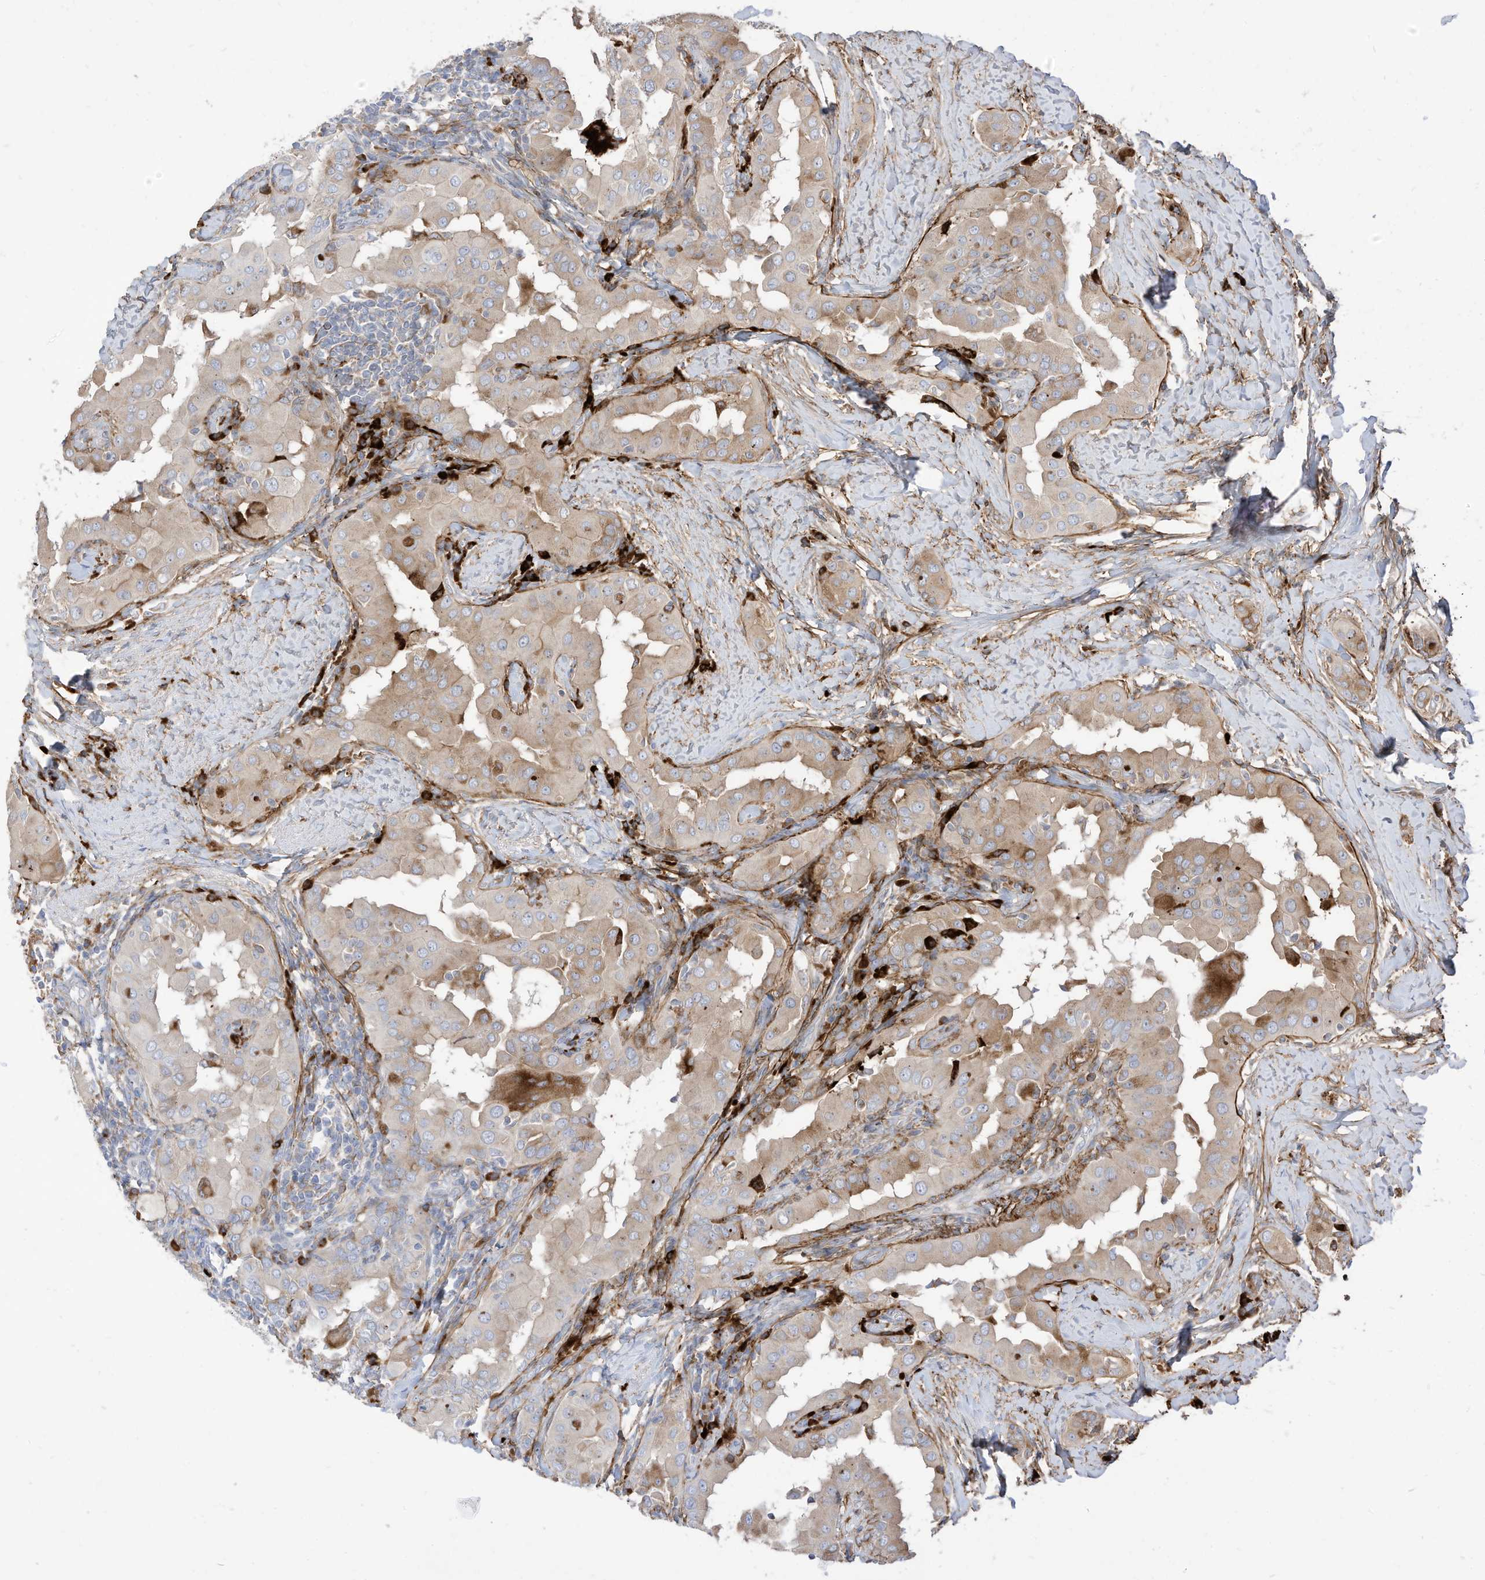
{"staining": {"intensity": "moderate", "quantity": "<25%", "location": "cytoplasmic/membranous"}, "tissue": "thyroid cancer", "cell_type": "Tumor cells", "image_type": "cancer", "snomed": [{"axis": "morphology", "description": "Papillary adenocarcinoma, NOS"}, {"axis": "topography", "description": "Thyroid gland"}], "caption": "Approximately <25% of tumor cells in thyroid papillary adenocarcinoma show moderate cytoplasmic/membranous protein expression as visualized by brown immunohistochemical staining.", "gene": "TRNAU1AP", "patient": {"sex": "male", "age": 33}}